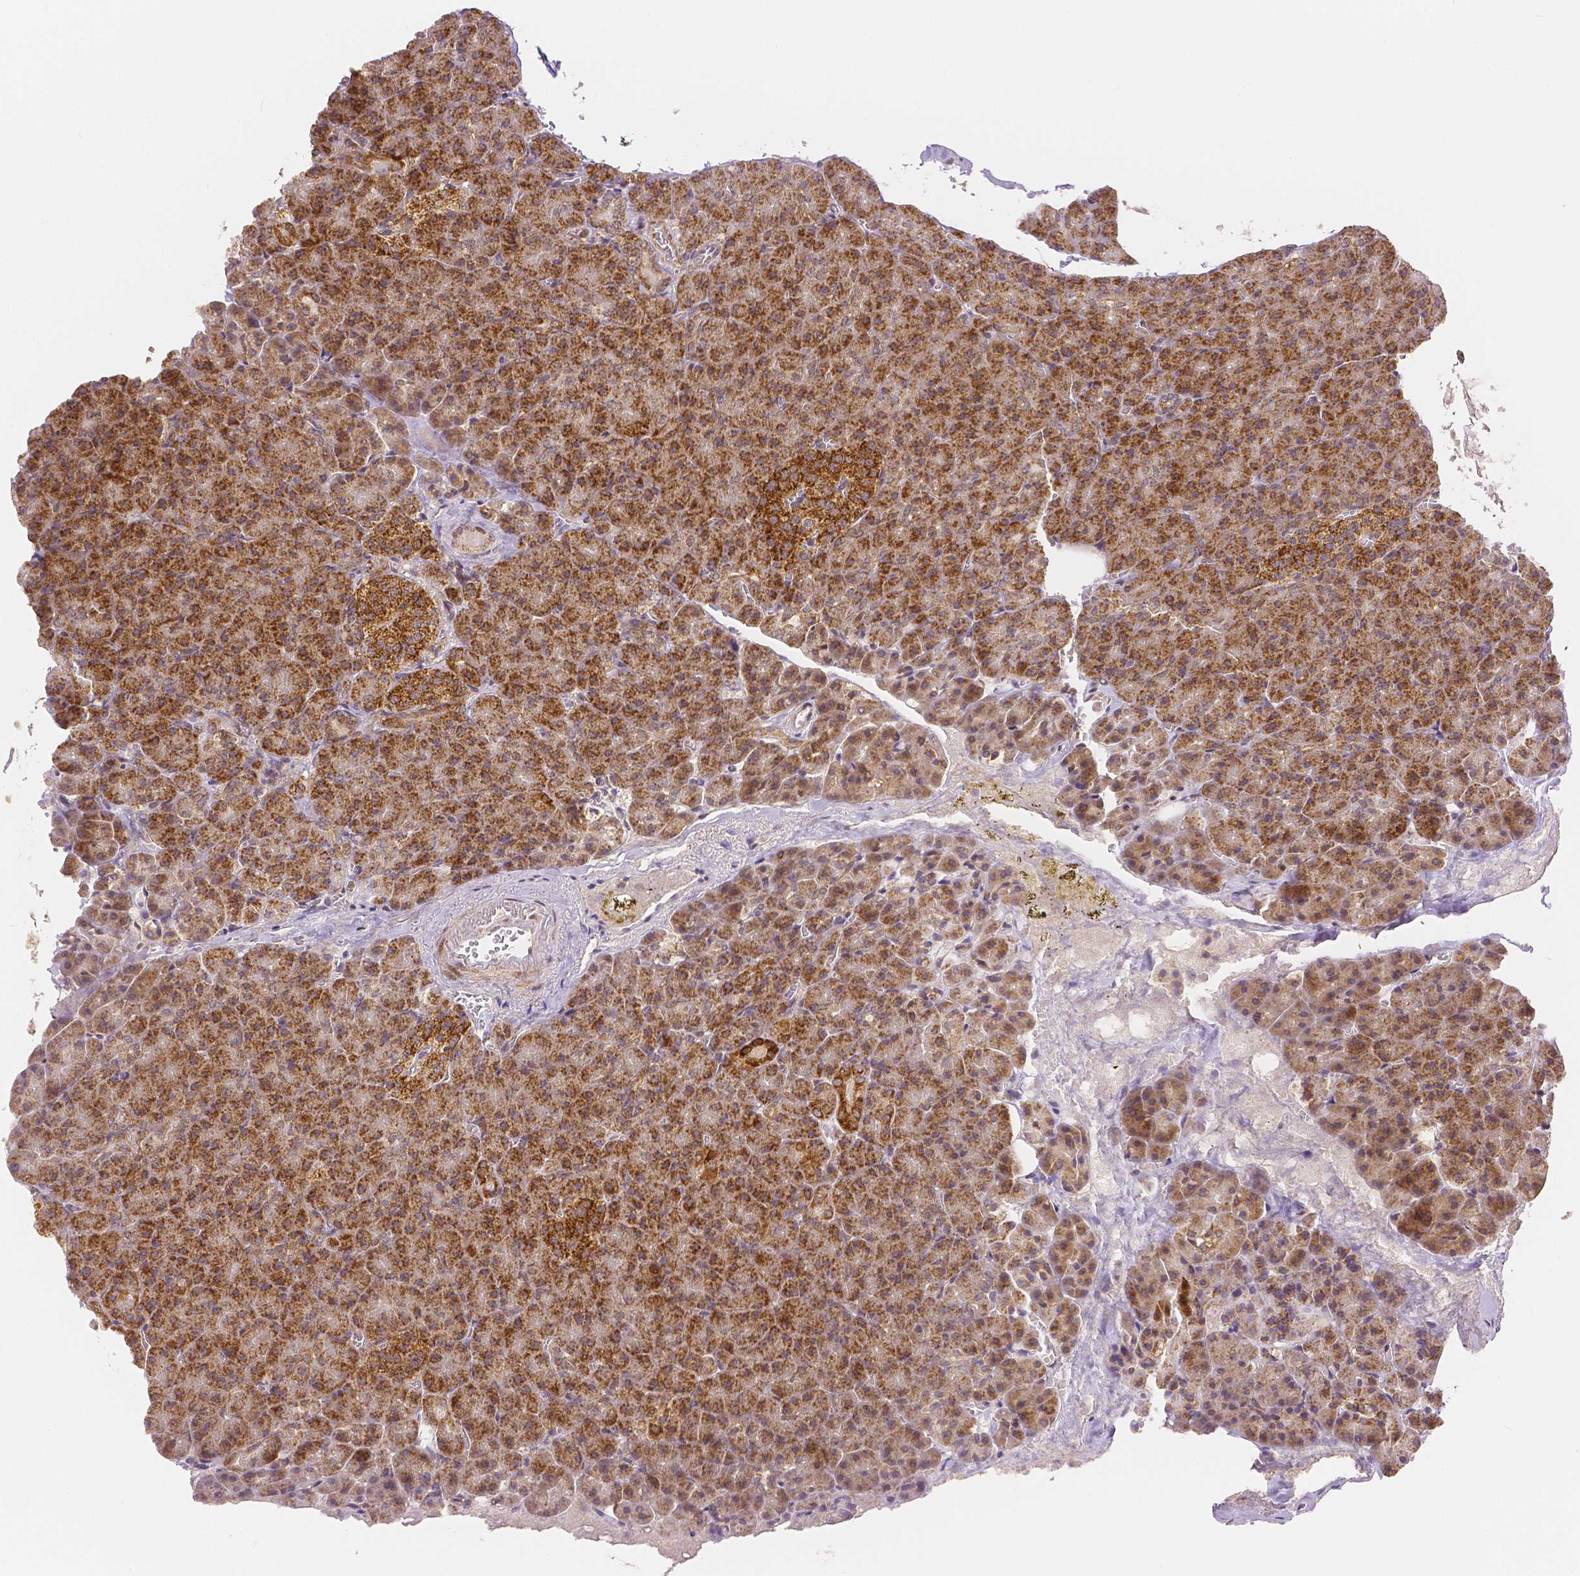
{"staining": {"intensity": "strong", "quantity": ">75%", "location": "cytoplasmic/membranous,nuclear"}, "tissue": "pancreas", "cell_type": "Exocrine glandular cells", "image_type": "normal", "snomed": [{"axis": "morphology", "description": "Normal tissue, NOS"}, {"axis": "topography", "description": "Pancreas"}], "caption": "There is high levels of strong cytoplasmic/membranous,nuclear staining in exocrine glandular cells of unremarkable pancreas, as demonstrated by immunohistochemical staining (brown color).", "gene": "RHOT1", "patient": {"sex": "female", "age": 74}}